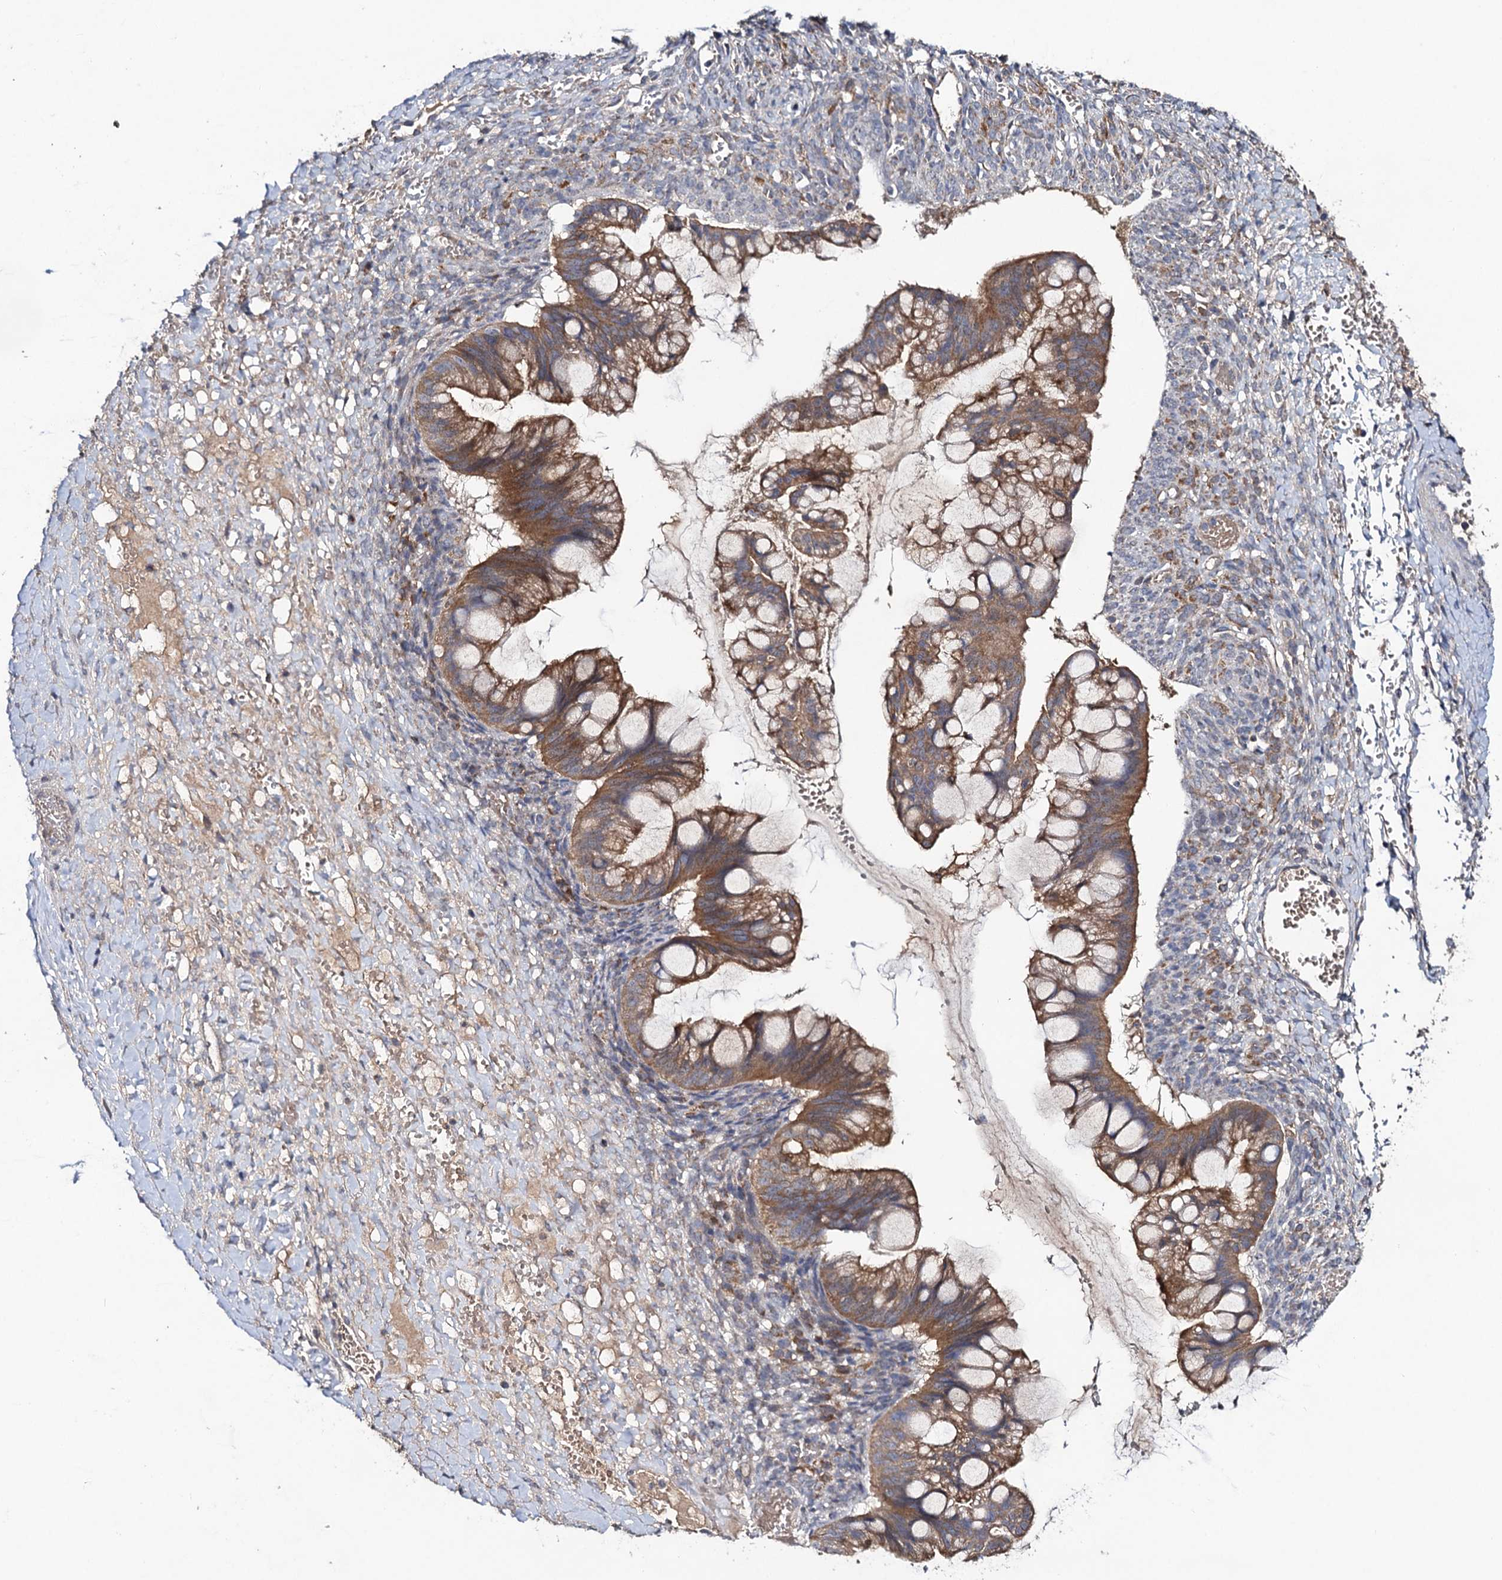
{"staining": {"intensity": "moderate", "quantity": ">75%", "location": "cytoplasmic/membranous"}, "tissue": "ovarian cancer", "cell_type": "Tumor cells", "image_type": "cancer", "snomed": [{"axis": "morphology", "description": "Cystadenocarcinoma, mucinous, NOS"}, {"axis": "topography", "description": "Ovary"}], "caption": "High-magnification brightfield microscopy of ovarian mucinous cystadenocarcinoma stained with DAB (brown) and counterstained with hematoxylin (blue). tumor cells exhibit moderate cytoplasmic/membranous staining is appreciated in approximately>75% of cells.", "gene": "VPS37D", "patient": {"sex": "female", "age": 73}}